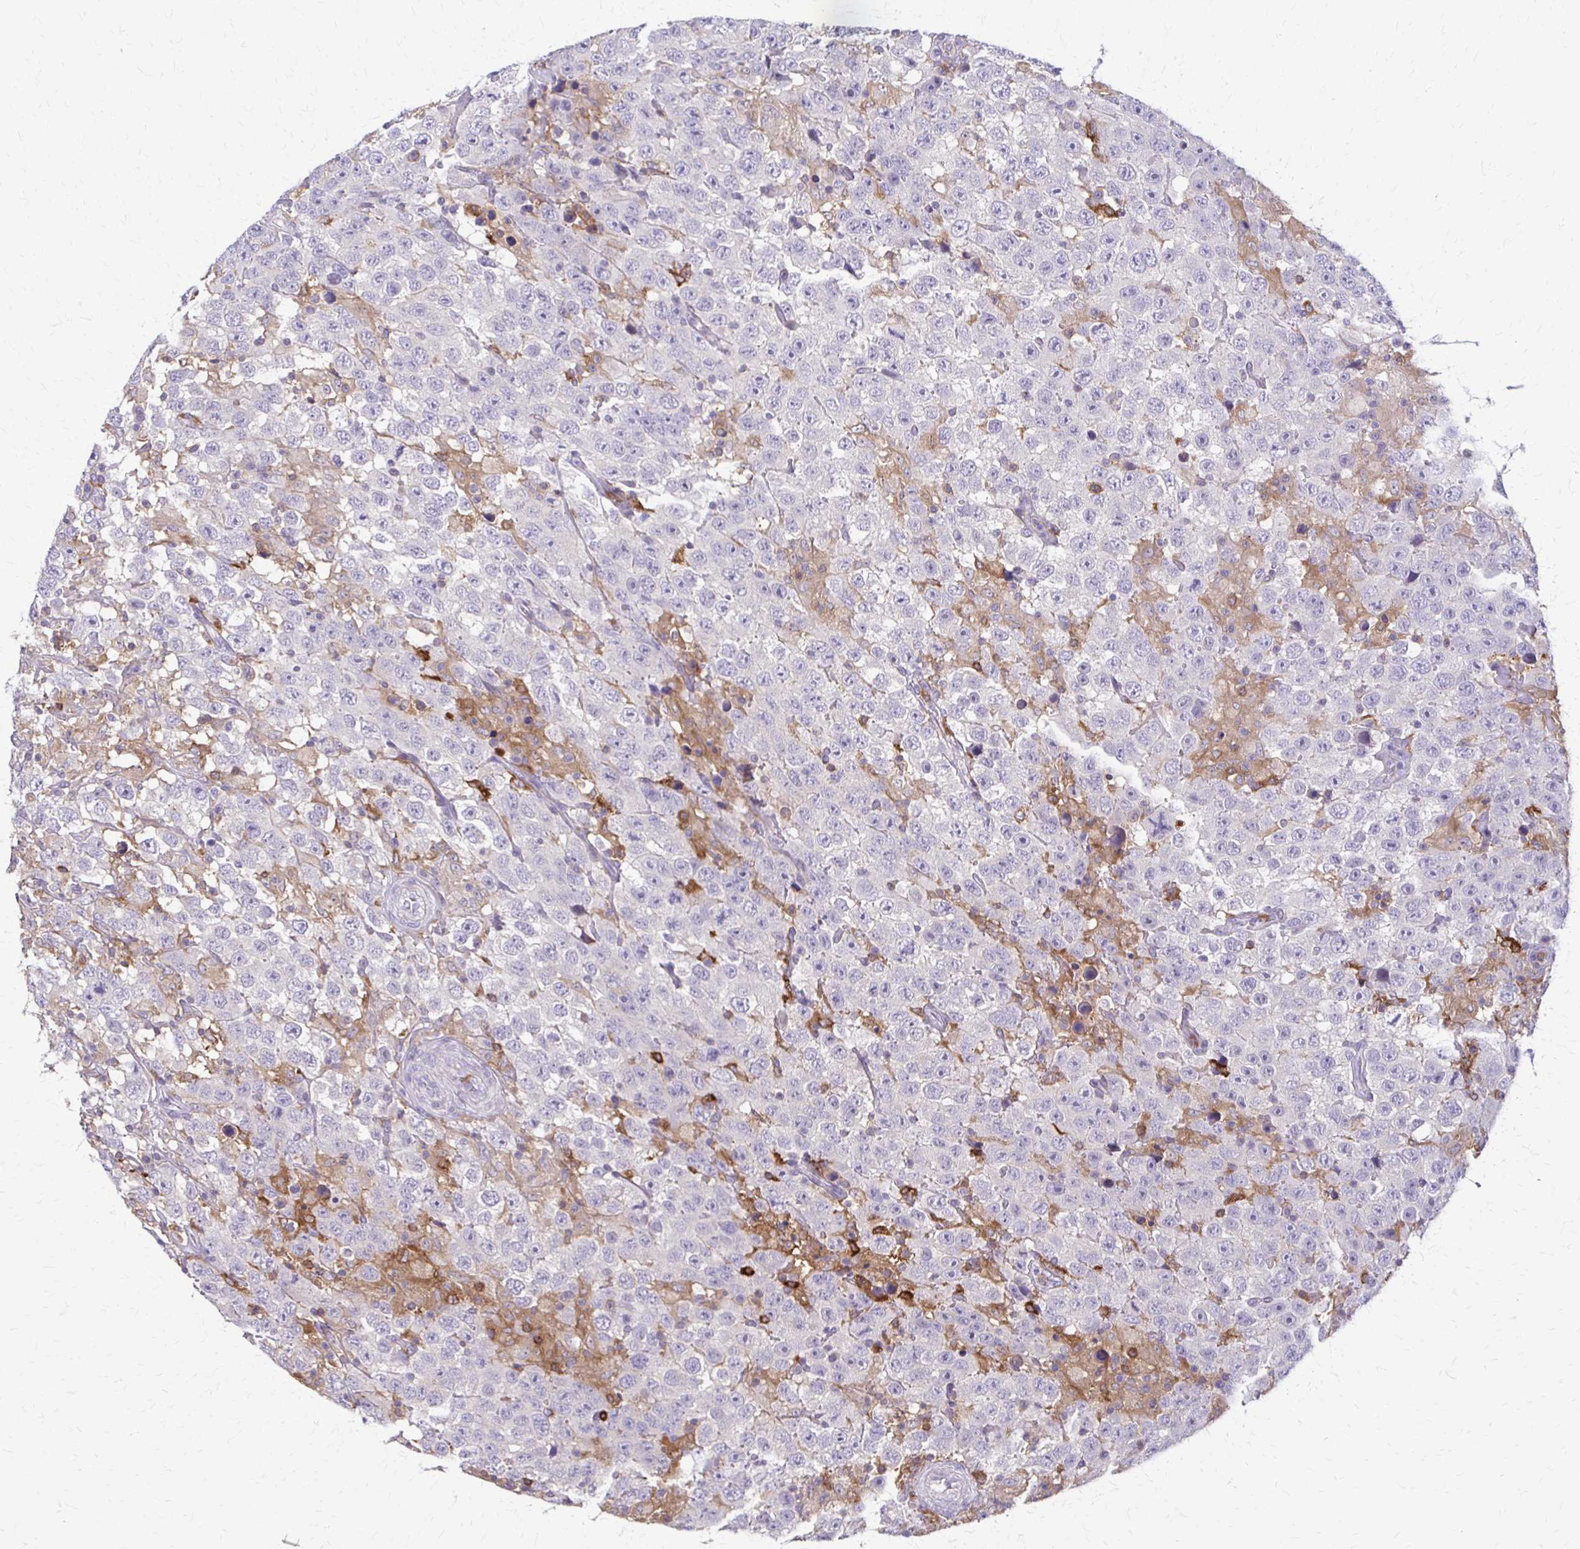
{"staining": {"intensity": "negative", "quantity": "none", "location": "none"}, "tissue": "testis cancer", "cell_type": "Tumor cells", "image_type": "cancer", "snomed": [{"axis": "morphology", "description": "Seminoma, NOS"}, {"axis": "topography", "description": "Testis"}], "caption": "This photomicrograph is of seminoma (testis) stained with IHC to label a protein in brown with the nuclei are counter-stained blue. There is no positivity in tumor cells.", "gene": "PIK3AP1", "patient": {"sex": "male", "age": 41}}